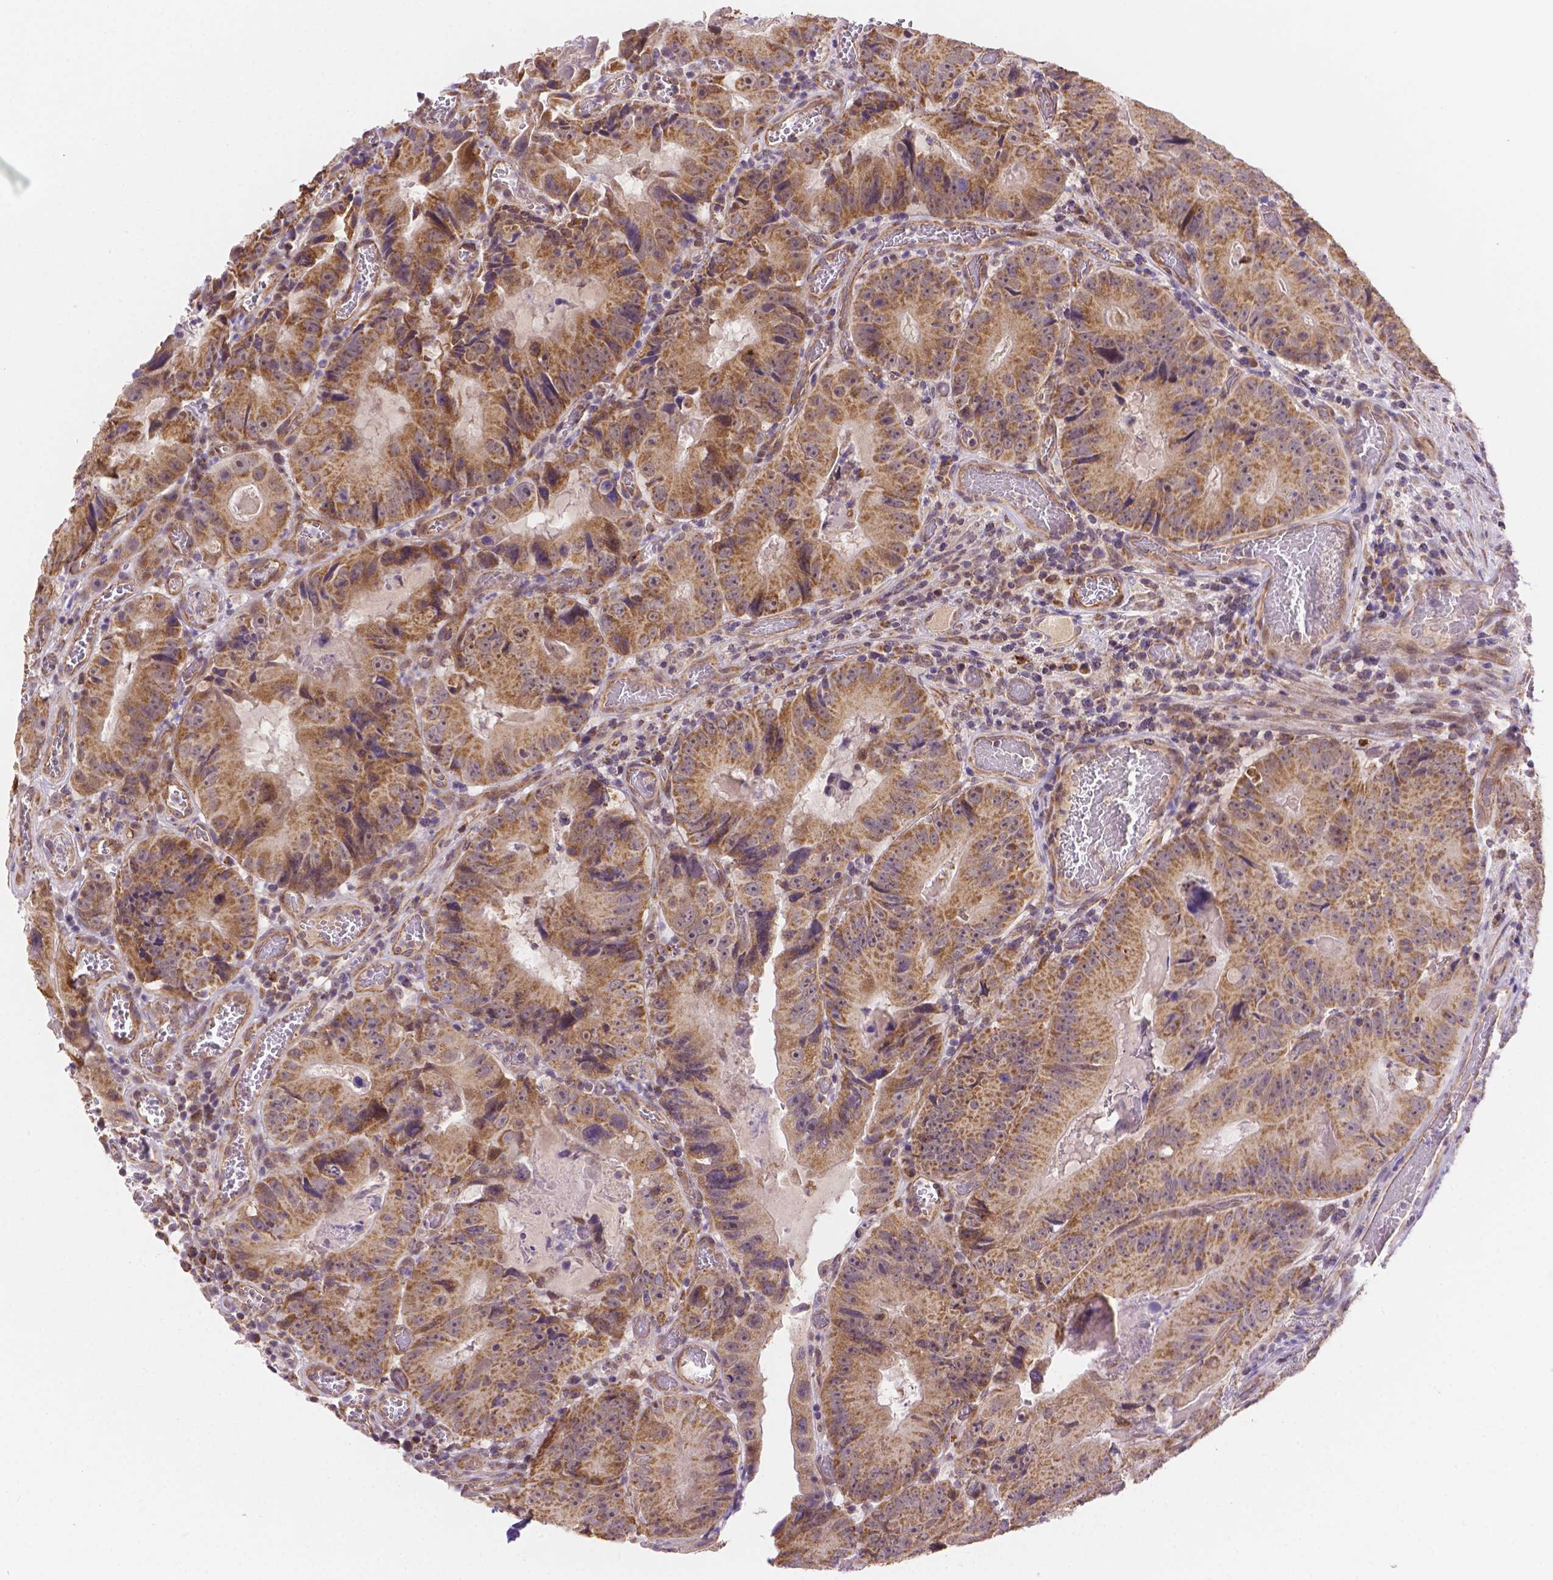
{"staining": {"intensity": "moderate", "quantity": ">75%", "location": "cytoplasmic/membranous"}, "tissue": "colorectal cancer", "cell_type": "Tumor cells", "image_type": "cancer", "snomed": [{"axis": "morphology", "description": "Adenocarcinoma, NOS"}, {"axis": "topography", "description": "Colon"}], "caption": "An immunohistochemistry (IHC) image of tumor tissue is shown. Protein staining in brown highlights moderate cytoplasmic/membranous positivity in colorectal adenocarcinoma within tumor cells.", "gene": "CYYR1", "patient": {"sex": "female", "age": 86}}